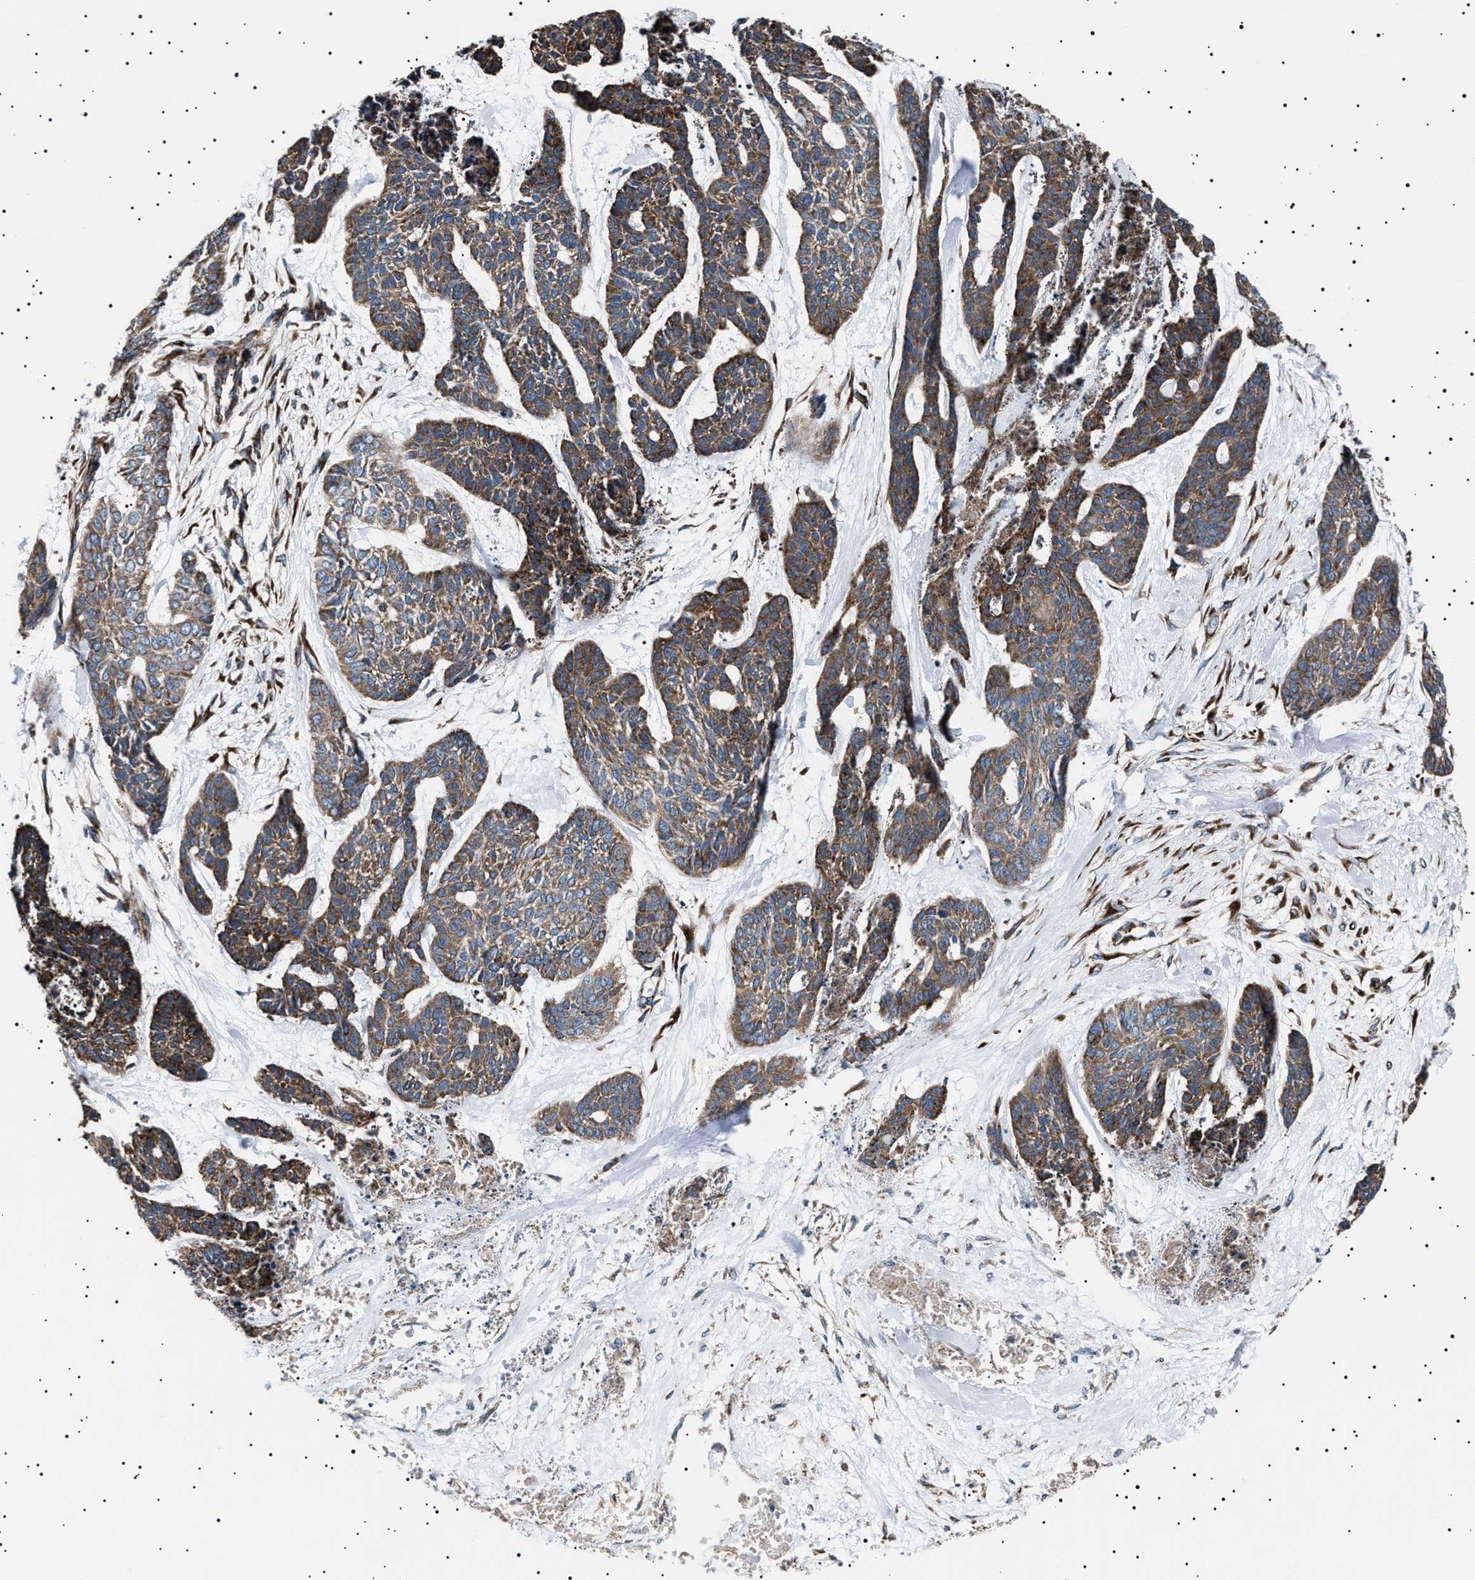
{"staining": {"intensity": "moderate", "quantity": ">75%", "location": "cytoplasmic/membranous"}, "tissue": "skin cancer", "cell_type": "Tumor cells", "image_type": "cancer", "snomed": [{"axis": "morphology", "description": "Basal cell carcinoma"}, {"axis": "topography", "description": "Skin"}], "caption": "This is an image of IHC staining of skin cancer, which shows moderate staining in the cytoplasmic/membranous of tumor cells.", "gene": "TOP1MT", "patient": {"sex": "female", "age": 64}}